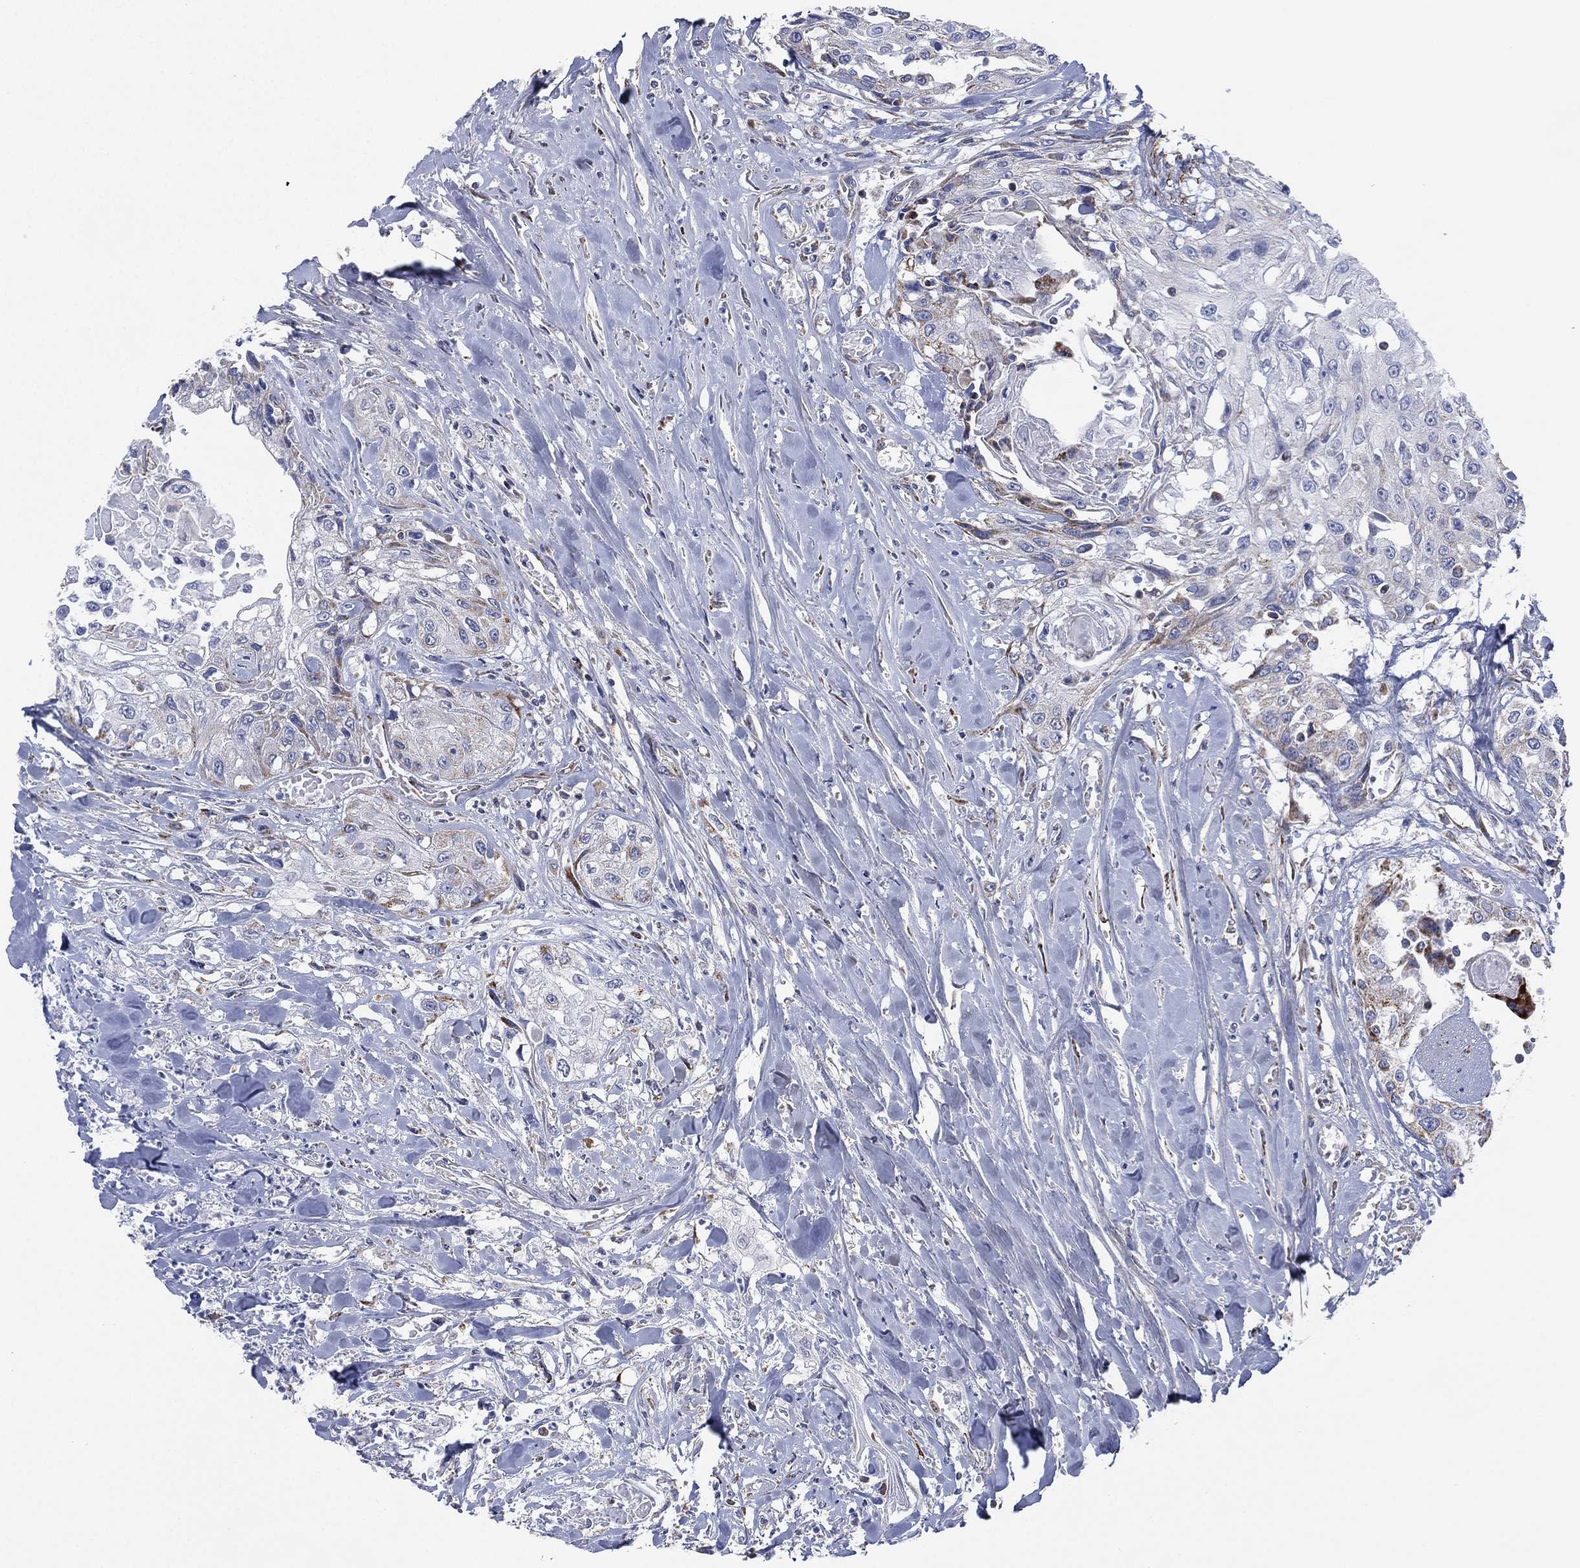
{"staining": {"intensity": "weak", "quantity": "<25%", "location": "cytoplasmic/membranous"}, "tissue": "head and neck cancer", "cell_type": "Tumor cells", "image_type": "cancer", "snomed": [{"axis": "morphology", "description": "Normal tissue, NOS"}, {"axis": "morphology", "description": "Squamous cell carcinoma, NOS"}, {"axis": "topography", "description": "Oral tissue"}, {"axis": "topography", "description": "Peripheral nerve tissue"}, {"axis": "topography", "description": "Head-Neck"}], "caption": "Human head and neck cancer (squamous cell carcinoma) stained for a protein using IHC shows no positivity in tumor cells.", "gene": "INA", "patient": {"sex": "female", "age": 59}}